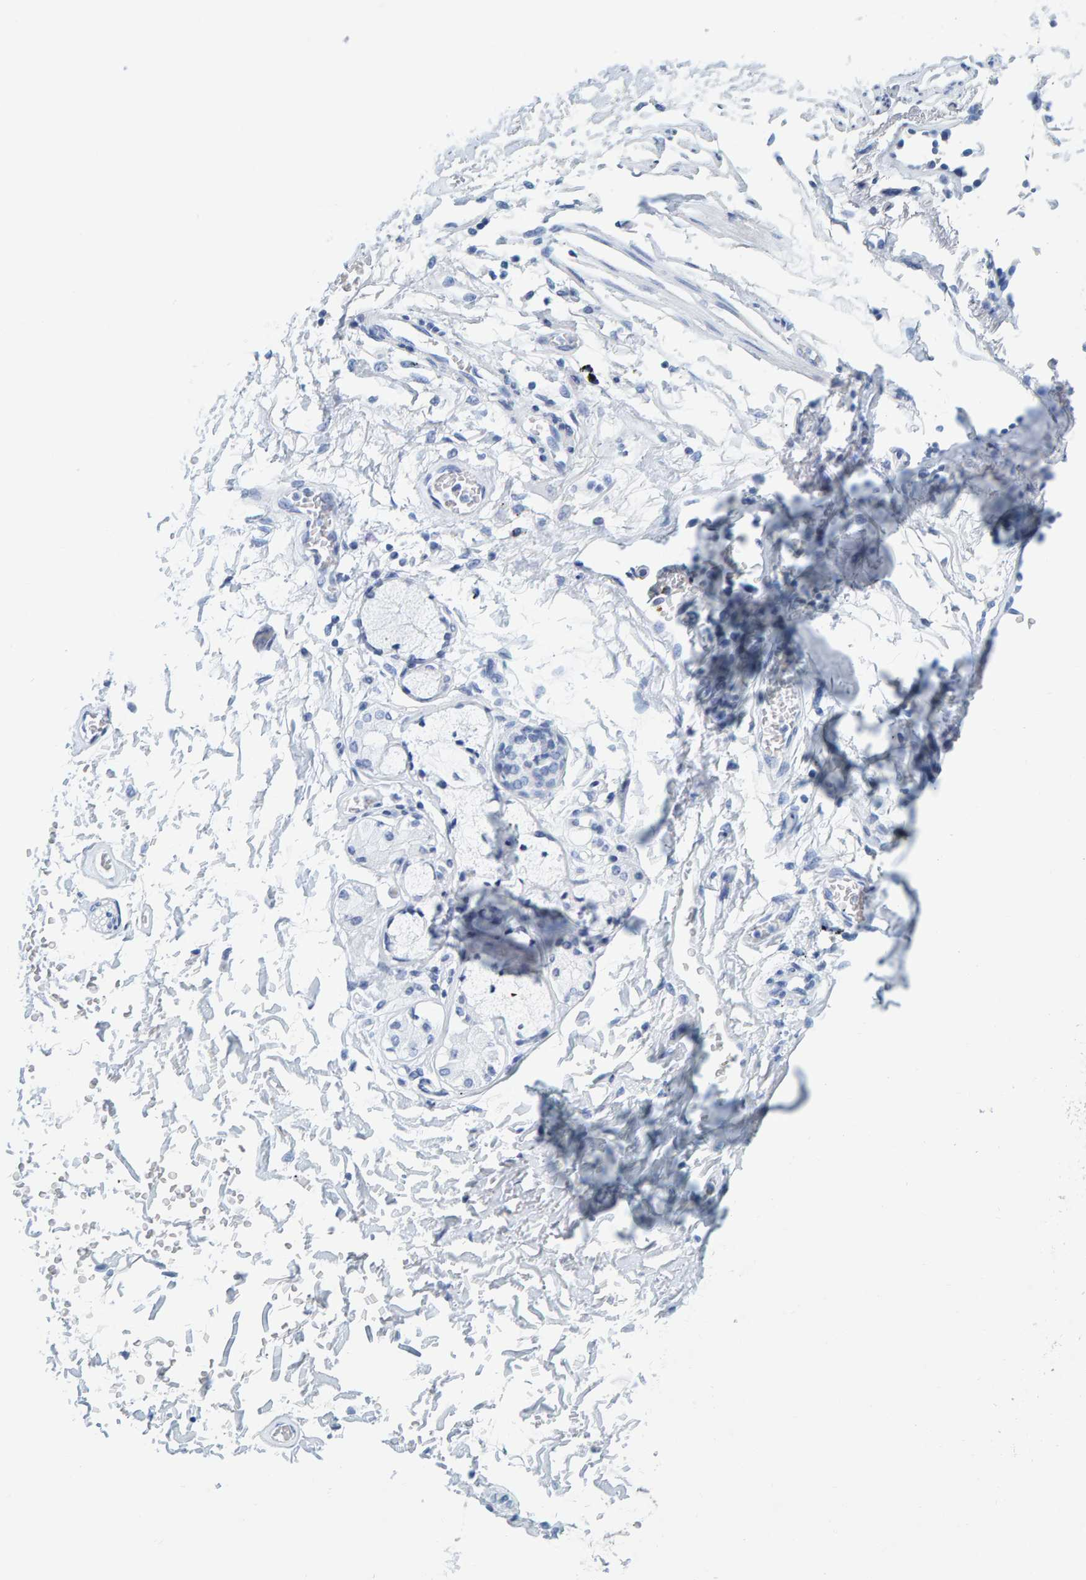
{"staining": {"intensity": "negative", "quantity": "none", "location": "none"}, "tissue": "adipose tissue", "cell_type": "Adipocytes", "image_type": "normal", "snomed": [{"axis": "morphology", "description": "Normal tissue, NOS"}, {"axis": "topography", "description": "Cartilage tissue"}, {"axis": "topography", "description": "Lung"}], "caption": "Immunohistochemical staining of benign human adipose tissue shows no significant positivity in adipocytes.", "gene": "SFTPC", "patient": {"sex": "female", "age": 77}}